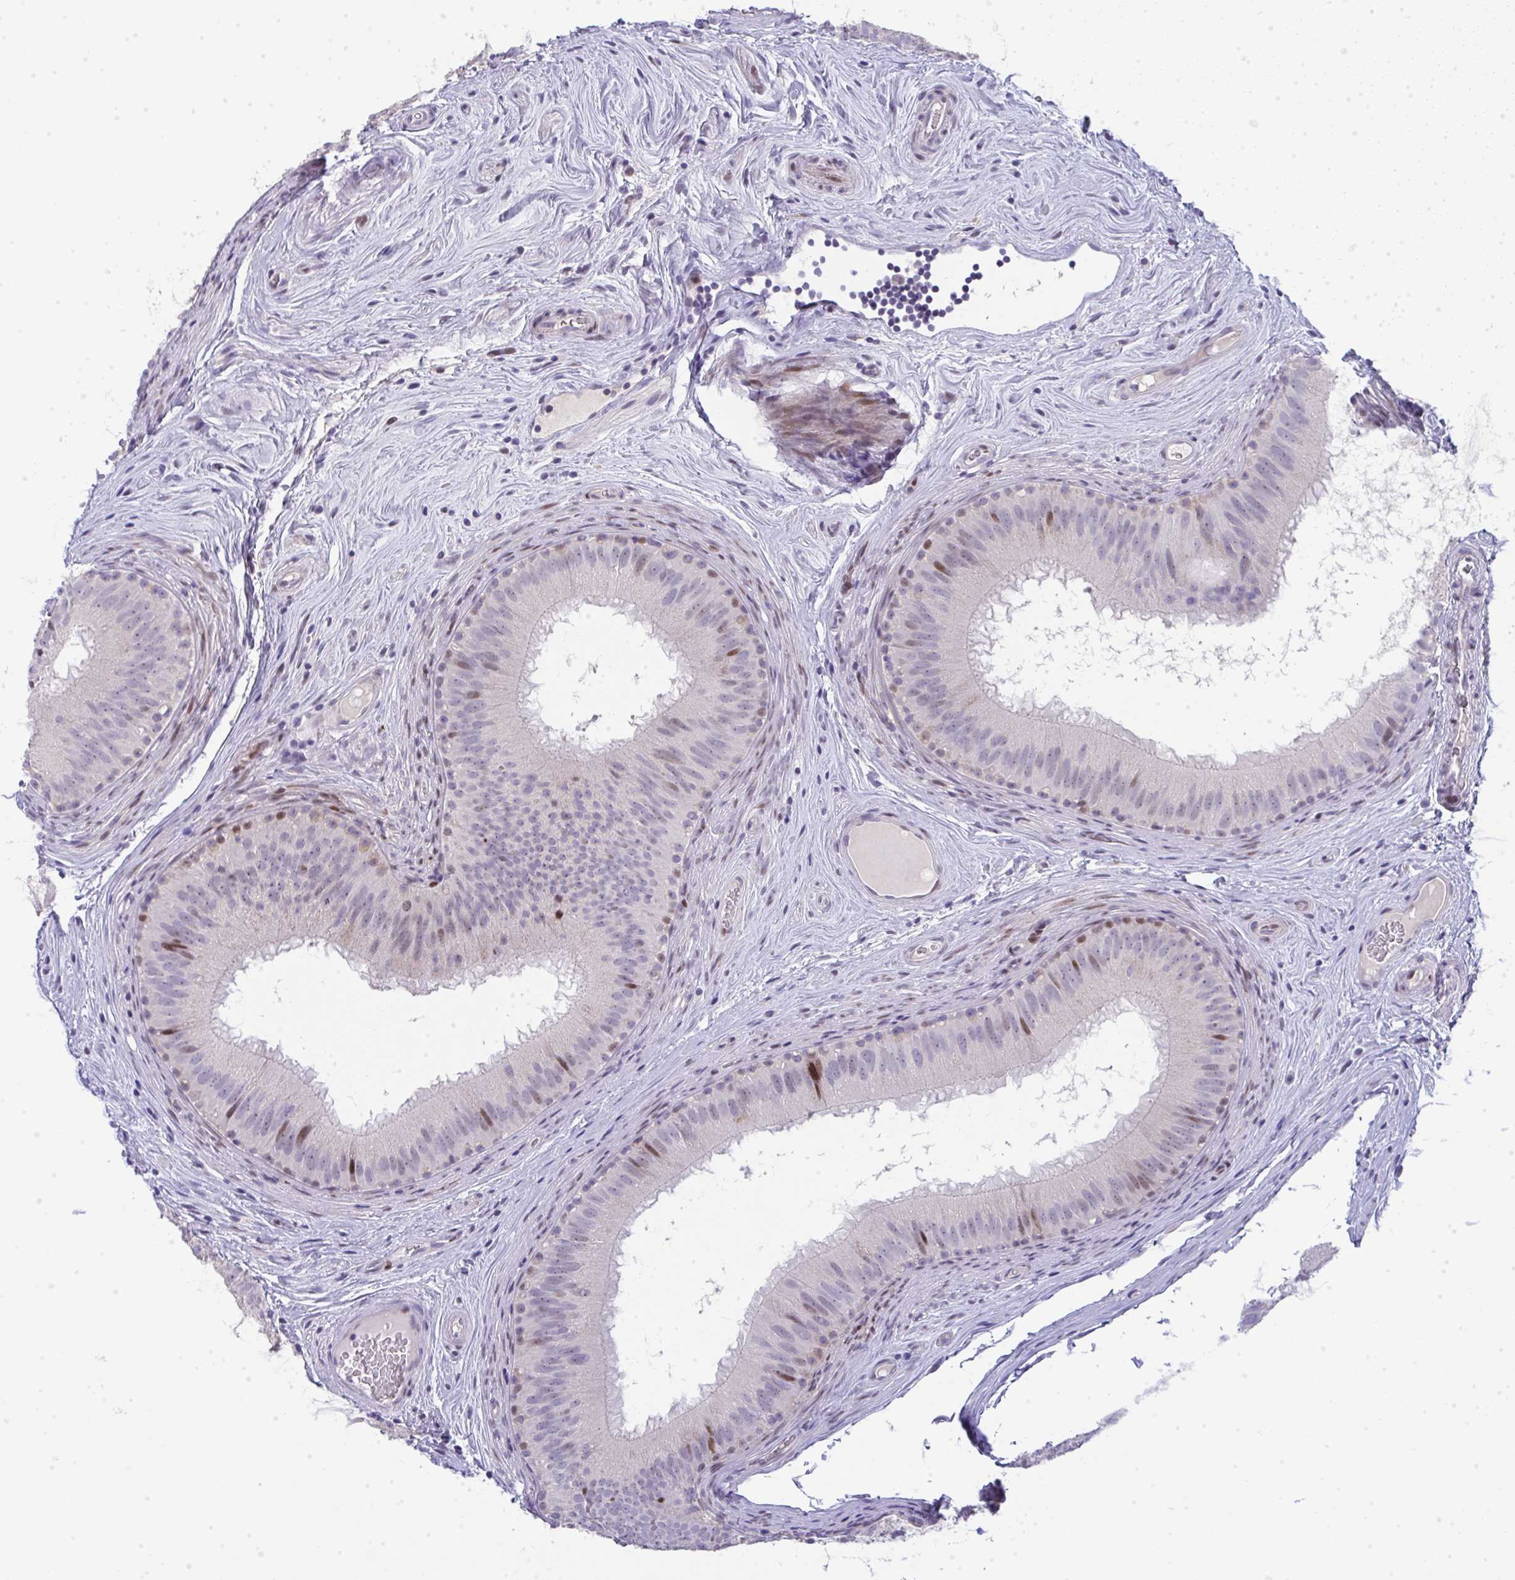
{"staining": {"intensity": "moderate", "quantity": "<25%", "location": "nuclear"}, "tissue": "epididymis", "cell_type": "Glandular cells", "image_type": "normal", "snomed": [{"axis": "morphology", "description": "Normal tissue, NOS"}, {"axis": "topography", "description": "Epididymis"}], "caption": "Glandular cells exhibit moderate nuclear staining in about <25% of cells in normal epididymis.", "gene": "GALNT16", "patient": {"sex": "male", "age": 44}}